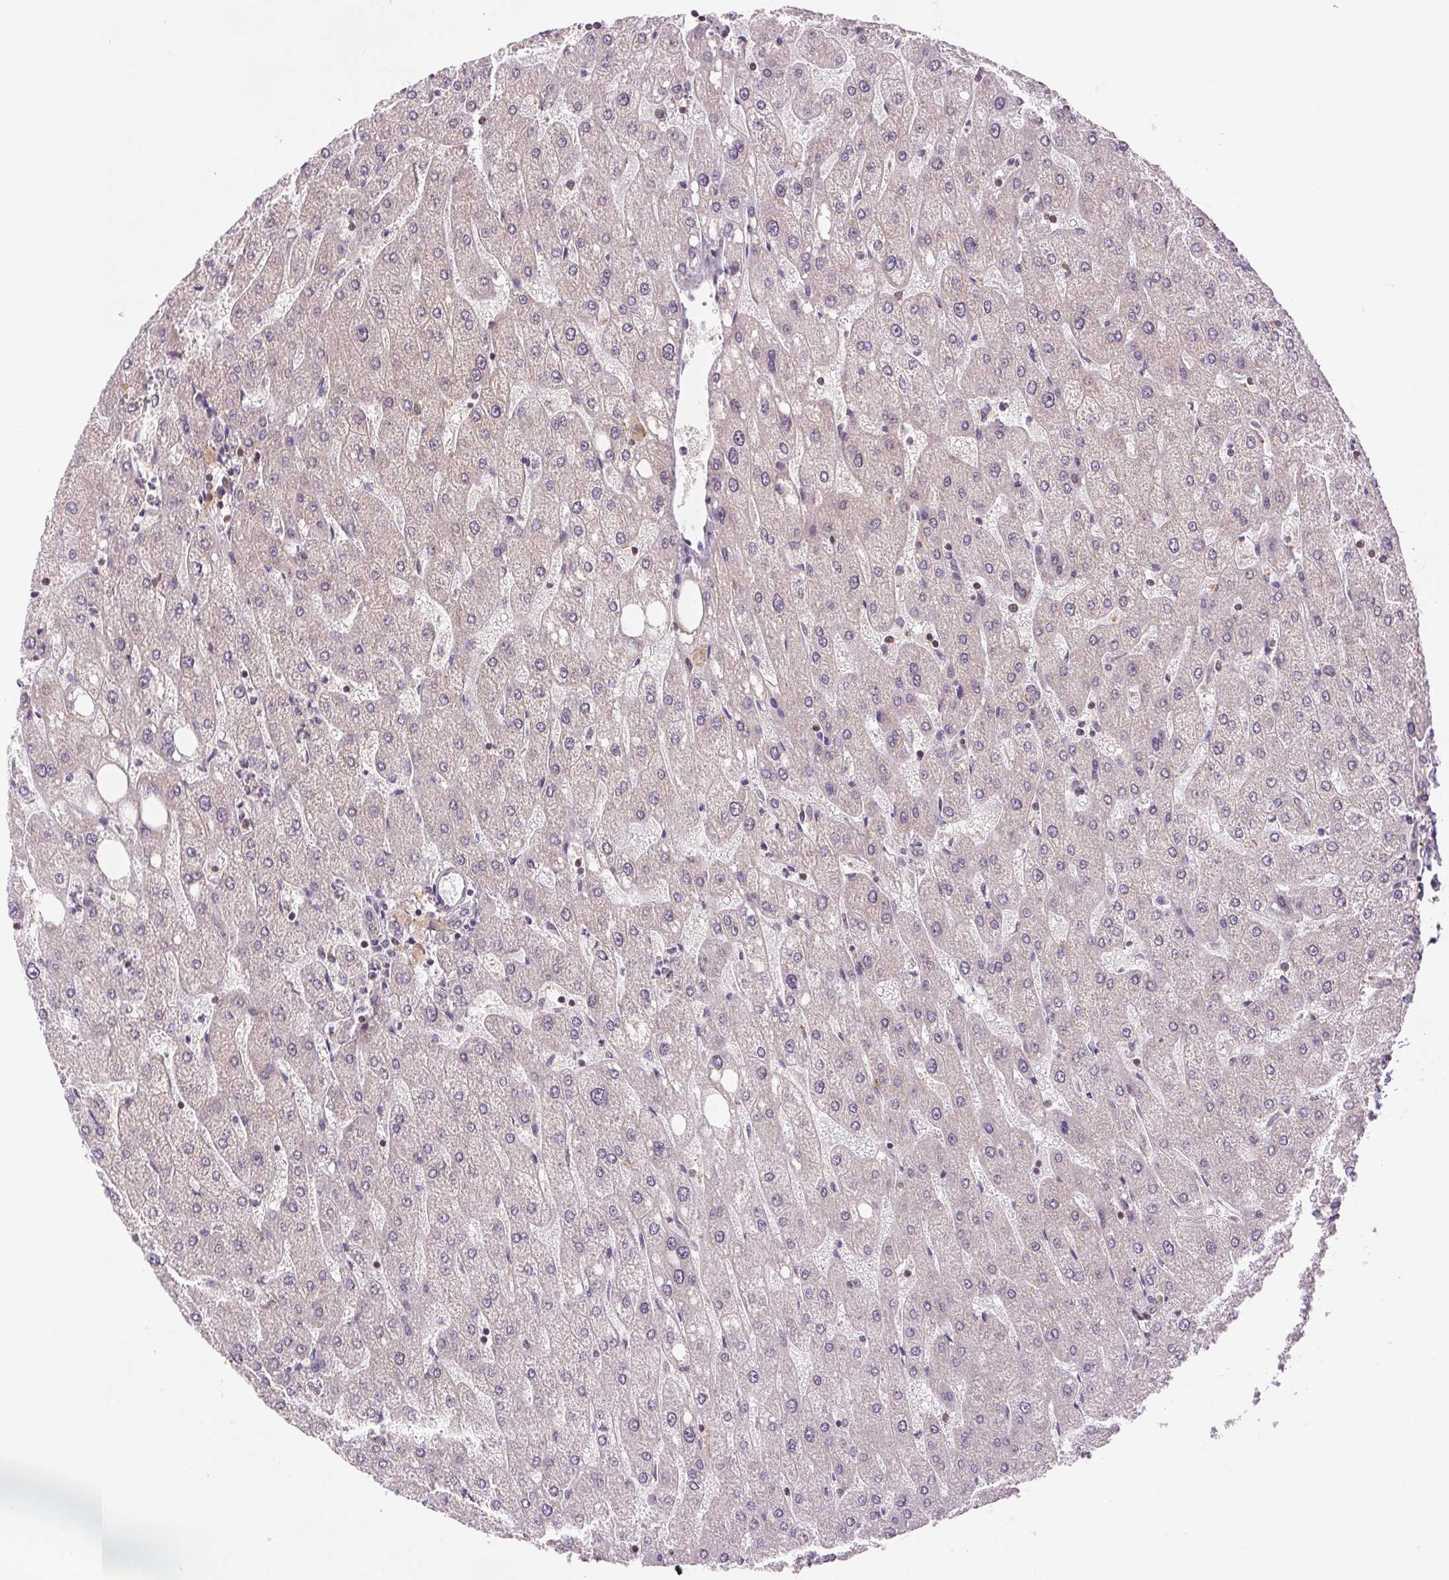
{"staining": {"intensity": "weak", "quantity": "25%-75%", "location": "cytoplasmic/membranous"}, "tissue": "liver", "cell_type": "Cholangiocytes", "image_type": "normal", "snomed": [{"axis": "morphology", "description": "Normal tissue, NOS"}, {"axis": "topography", "description": "Liver"}], "caption": "Unremarkable liver was stained to show a protein in brown. There is low levels of weak cytoplasmic/membranous expression in about 25%-75% of cholangiocytes.", "gene": "BTF3L4", "patient": {"sex": "male", "age": 67}}